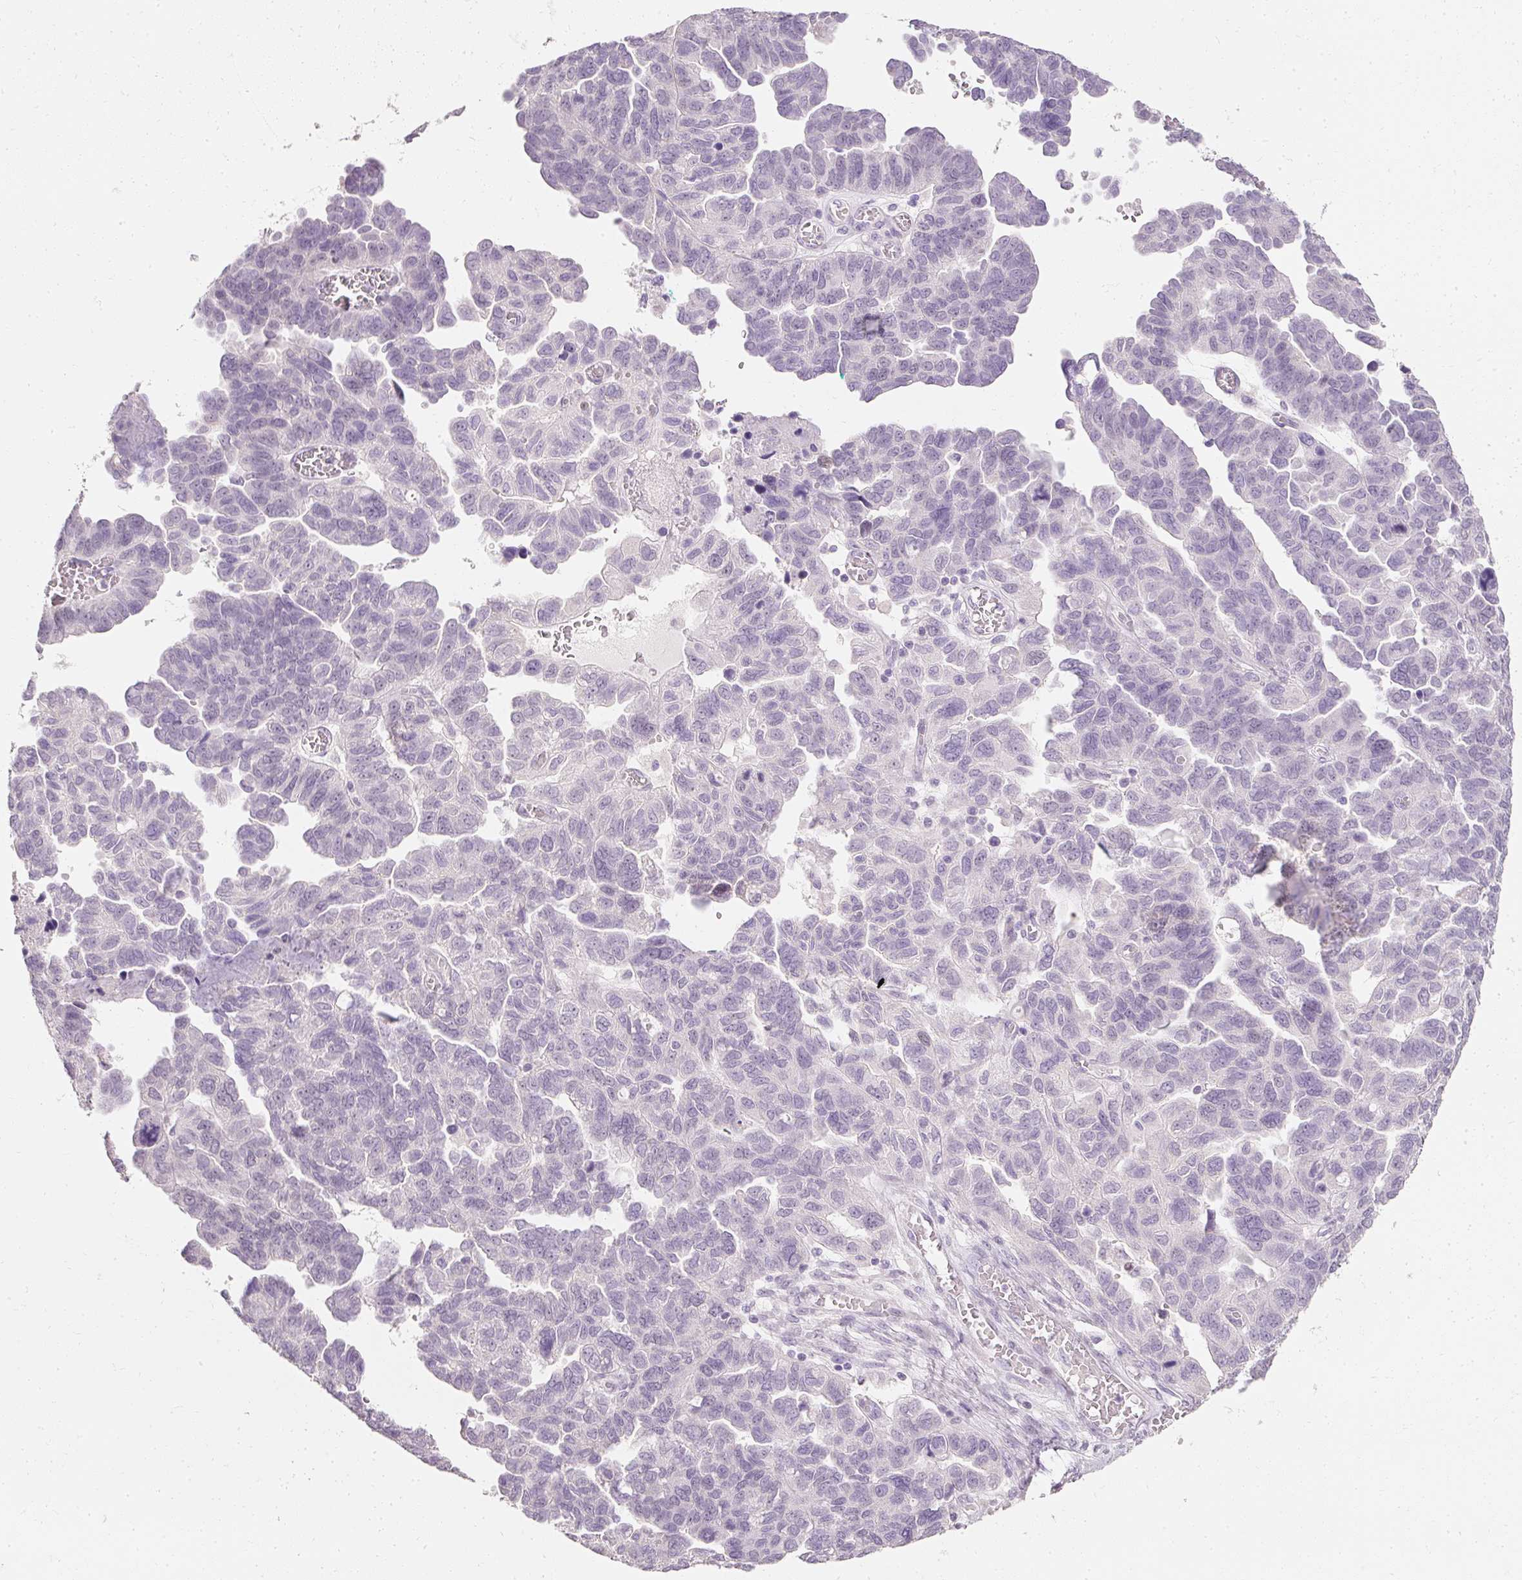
{"staining": {"intensity": "negative", "quantity": "none", "location": "none"}, "tissue": "ovarian cancer", "cell_type": "Tumor cells", "image_type": "cancer", "snomed": [{"axis": "morphology", "description": "Cystadenocarcinoma, serous, NOS"}, {"axis": "topography", "description": "Ovary"}], "caption": "IHC of serous cystadenocarcinoma (ovarian) demonstrates no staining in tumor cells.", "gene": "ELAVL3", "patient": {"sex": "female", "age": 64}}